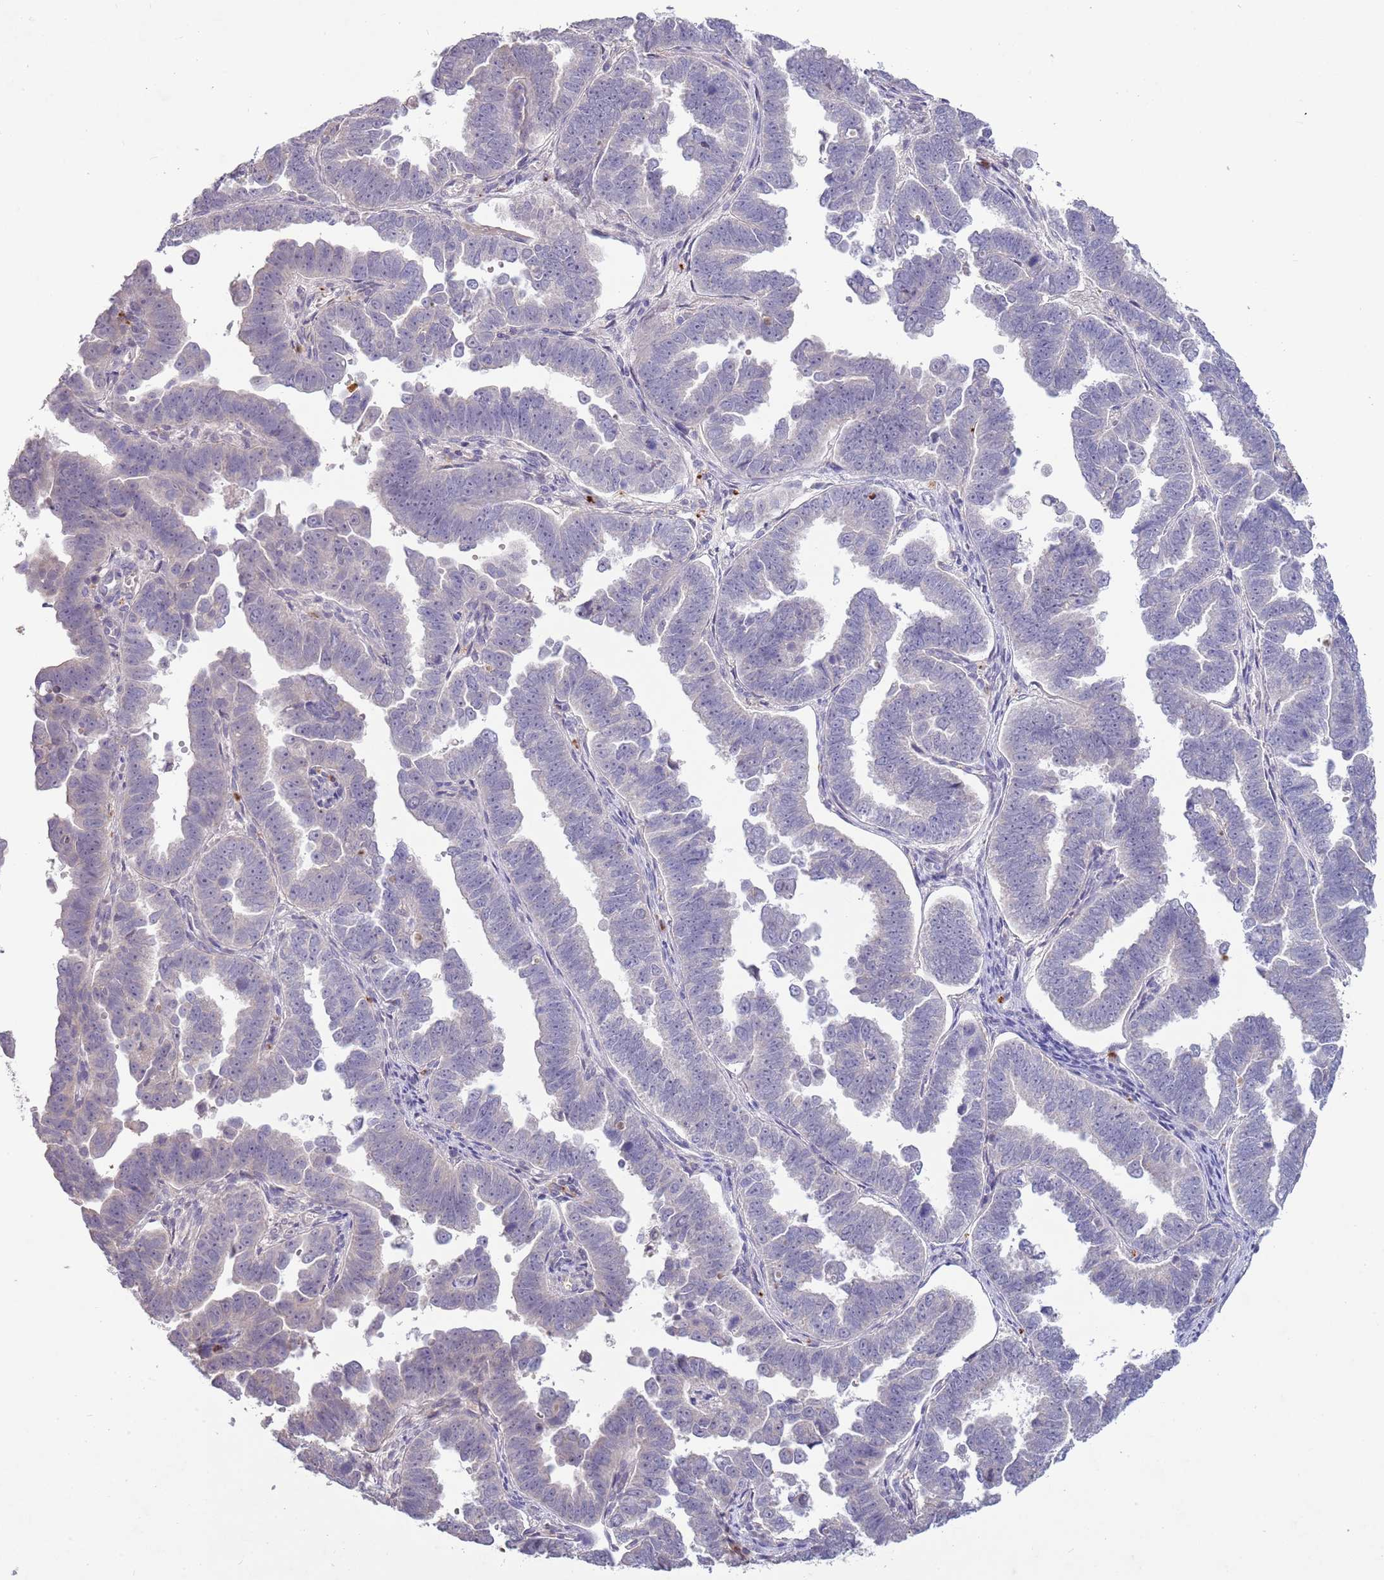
{"staining": {"intensity": "negative", "quantity": "none", "location": "none"}, "tissue": "endometrial cancer", "cell_type": "Tumor cells", "image_type": "cancer", "snomed": [{"axis": "morphology", "description": "Adenocarcinoma, NOS"}, {"axis": "topography", "description": "Endometrium"}], "caption": "High power microscopy image of an immunohistochemistry image of endometrial adenocarcinoma, revealing no significant expression in tumor cells.", "gene": "P2RY13", "patient": {"sex": "female", "age": 75}}